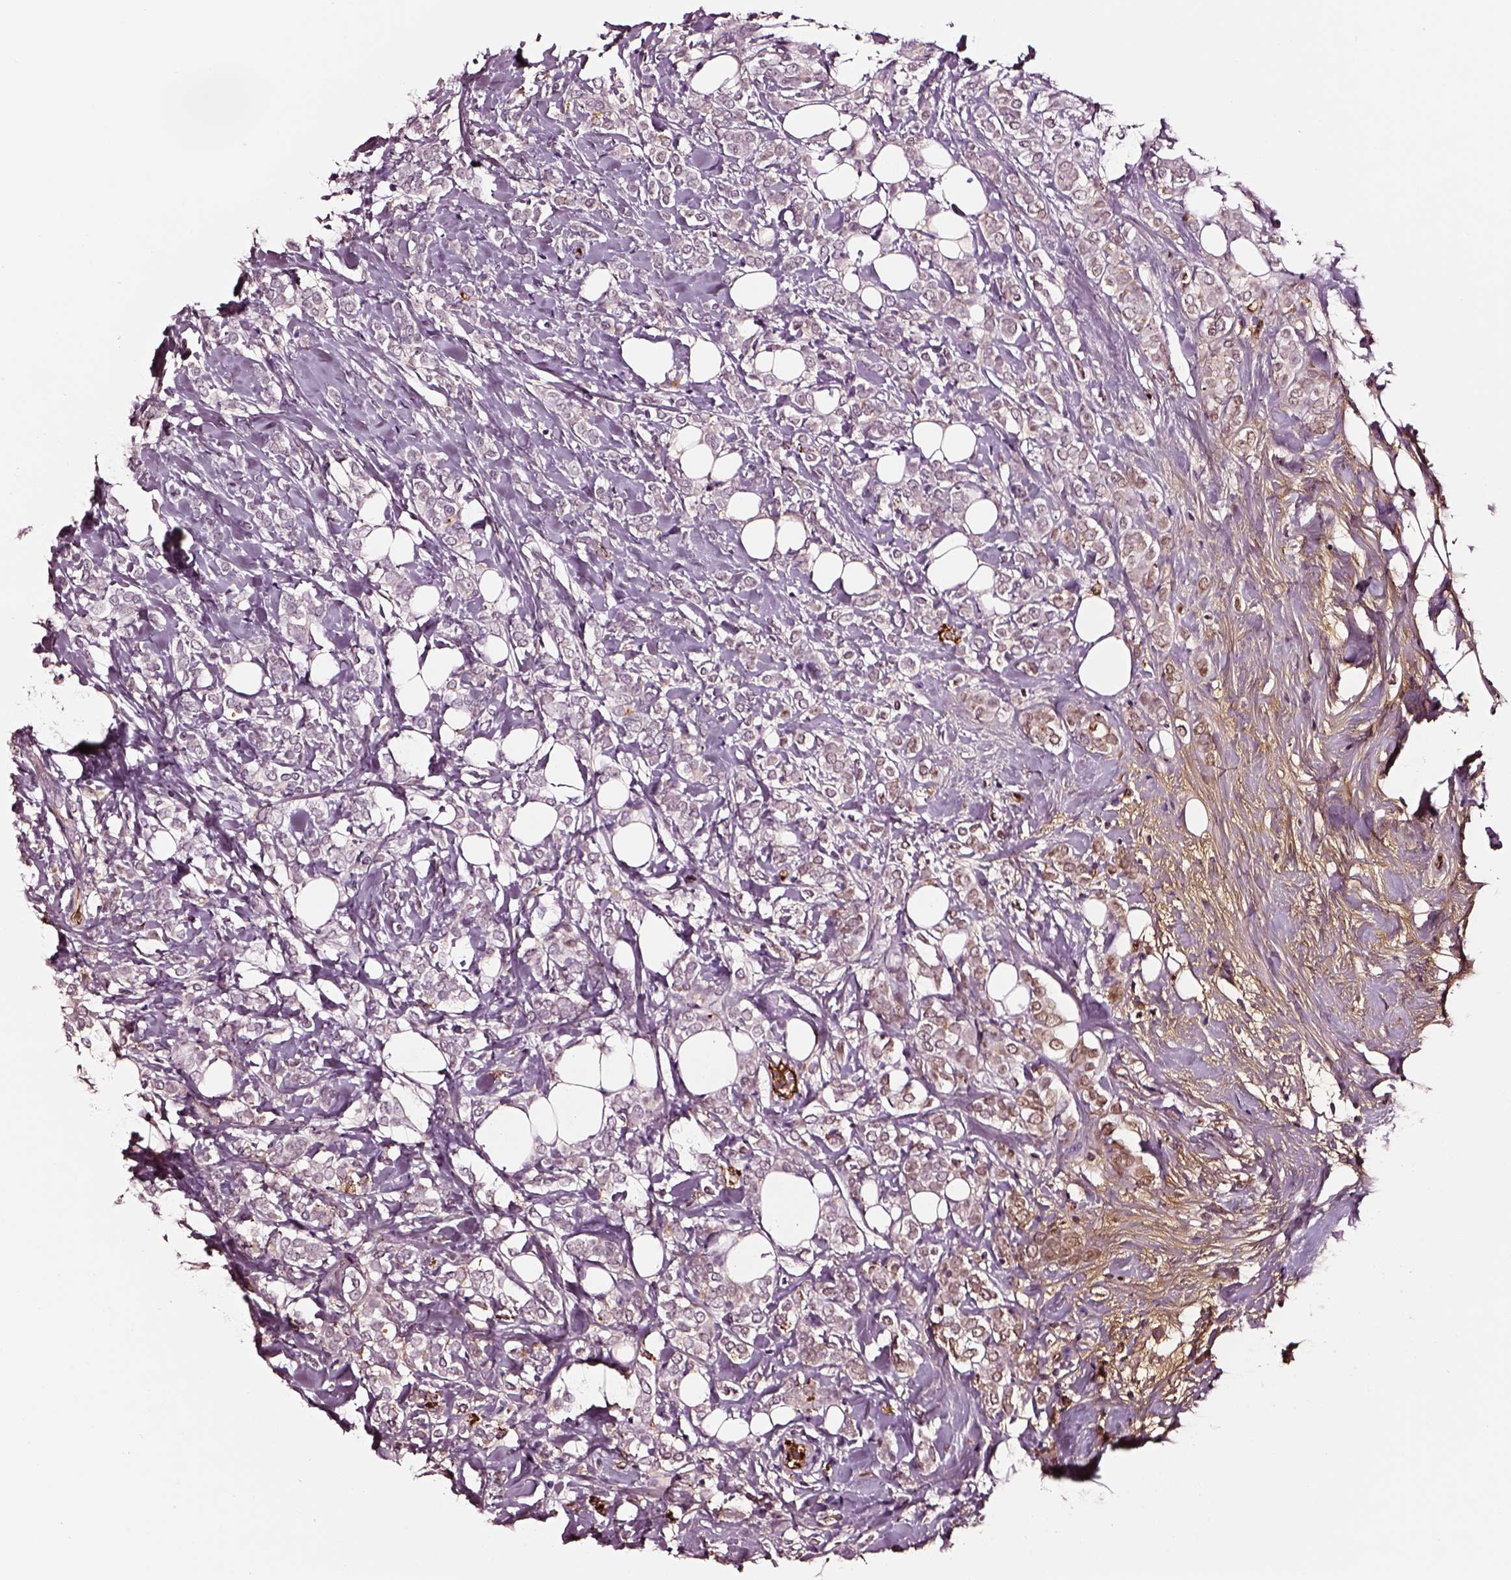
{"staining": {"intensity": "negative", "quantity": "none", "location": "none"}, "tissue": "breast cancer", "cell_type": "Tumor cells", "image_type": "cancer", "snomed": [{"axis": "morphology", "description": "Lobular carcinoma"}, {"axis": "topography", "description": "Breast"}], "caption": "DAB immunohistochemical staining of human breast cancer exhibits no significant staining in tumor cells. The staining was performed using DAB to visualize the protein expression in brown, while the nuclei were stained in blue with hematoxylin (Magnification: 20x).", "gene": "TF", "patient": {"sex": "female", "age": 49}}